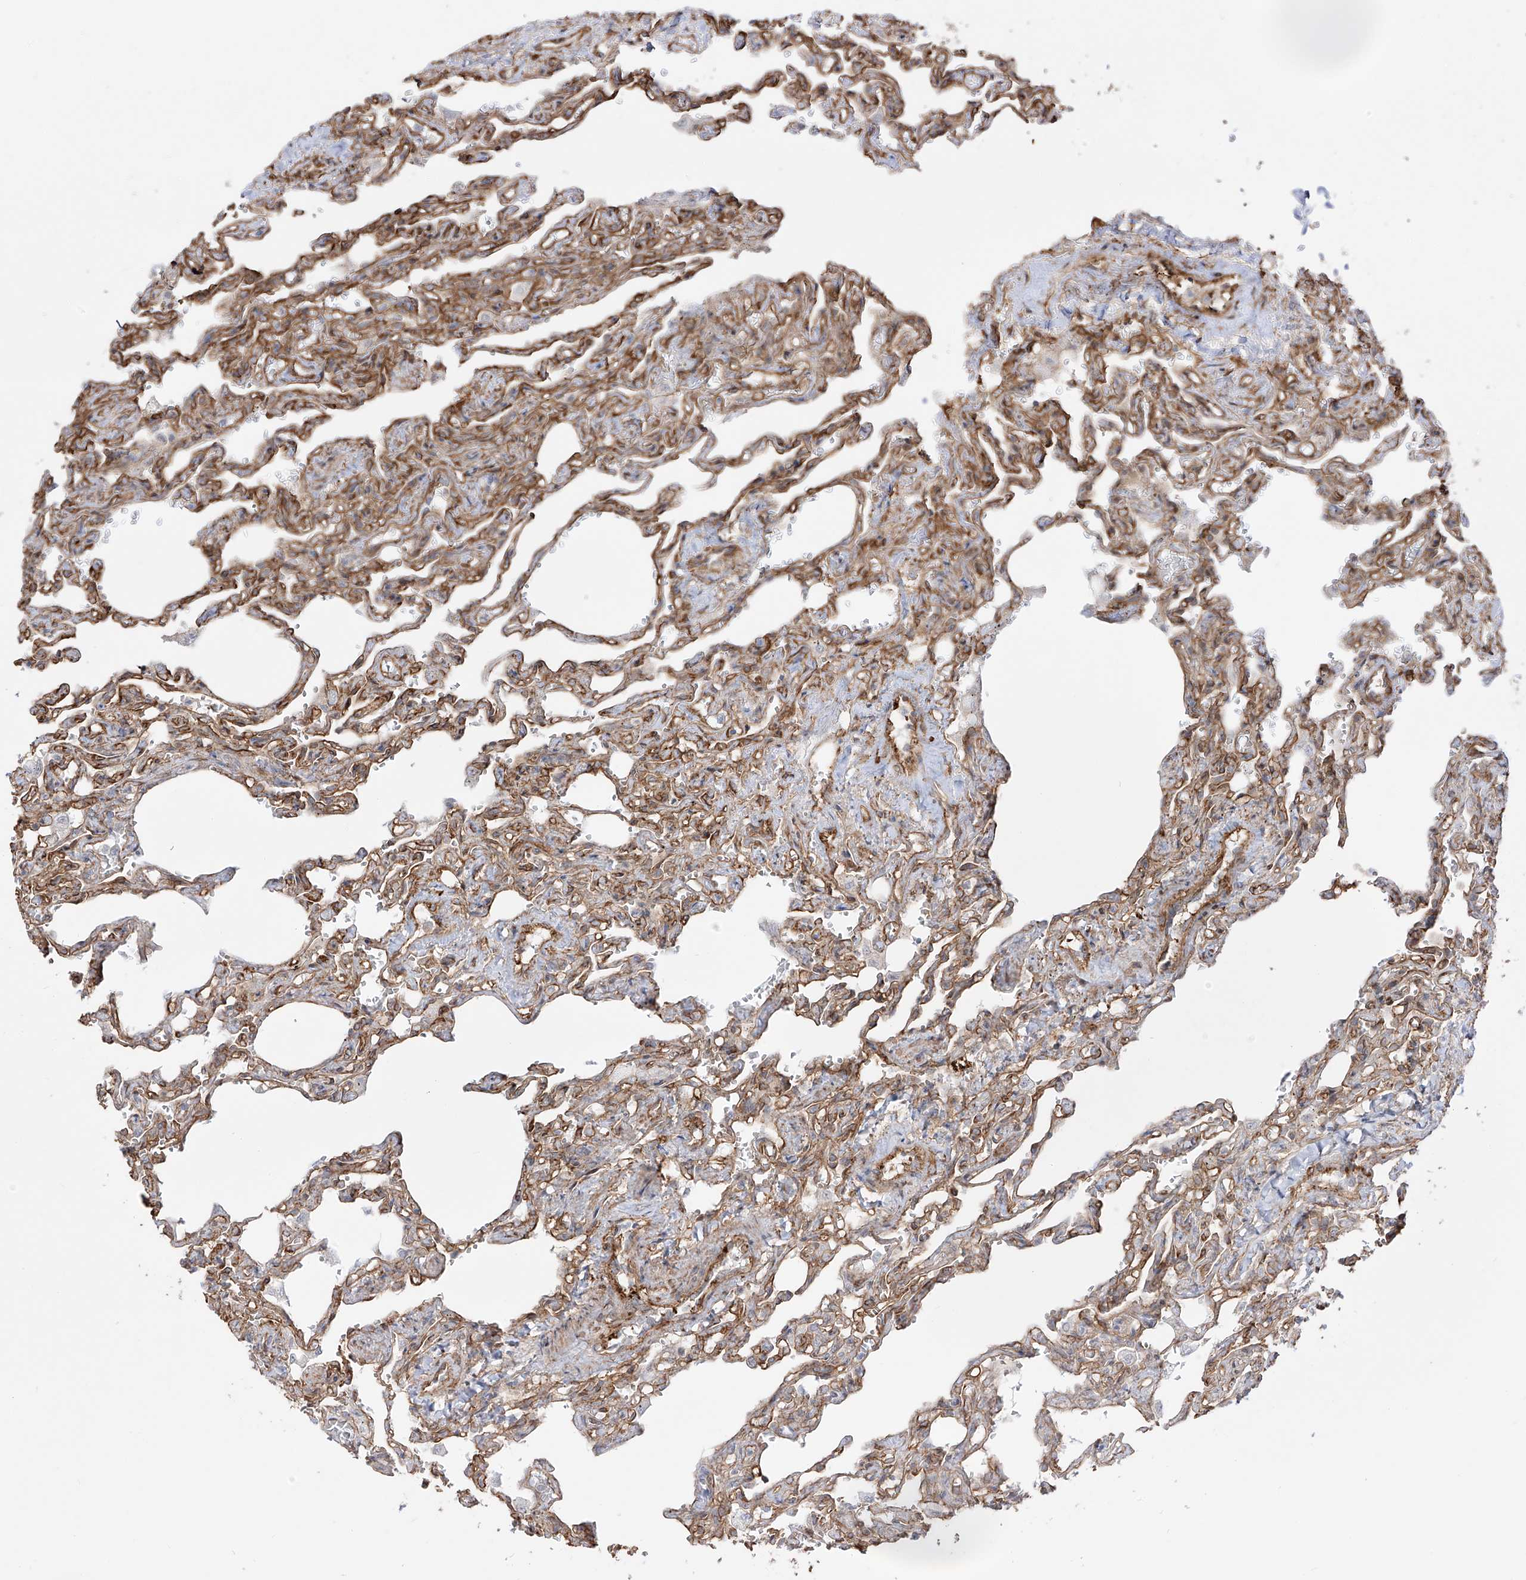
{"staining": {"intensity": "moderate", "quantity": ">75%", "location": "cytoplasmic/membranous"}, "tissue": "lung", "cell_type": "Alveolar cells", "image_type": "normal", "snomed": [{"axis": "morphology", "description": "Normal tissue, NOS"}, {"axis": "topography", "description": "Lung"}], "caption": "Immunohistochemistry (IHC) staining of normal lung, which shows medium levels of moderate cytoplasmic/membranous staining in approximately >75% of alveolar cells indicating moderate cytoplasmic/membranous protein staining. The staining was performed using DAB (brown) for protein detection and nuclei were counterstained in hematoxylin (blue).", "gene": "ZNF180", "patient": {"sex": "male", "age": 21}}